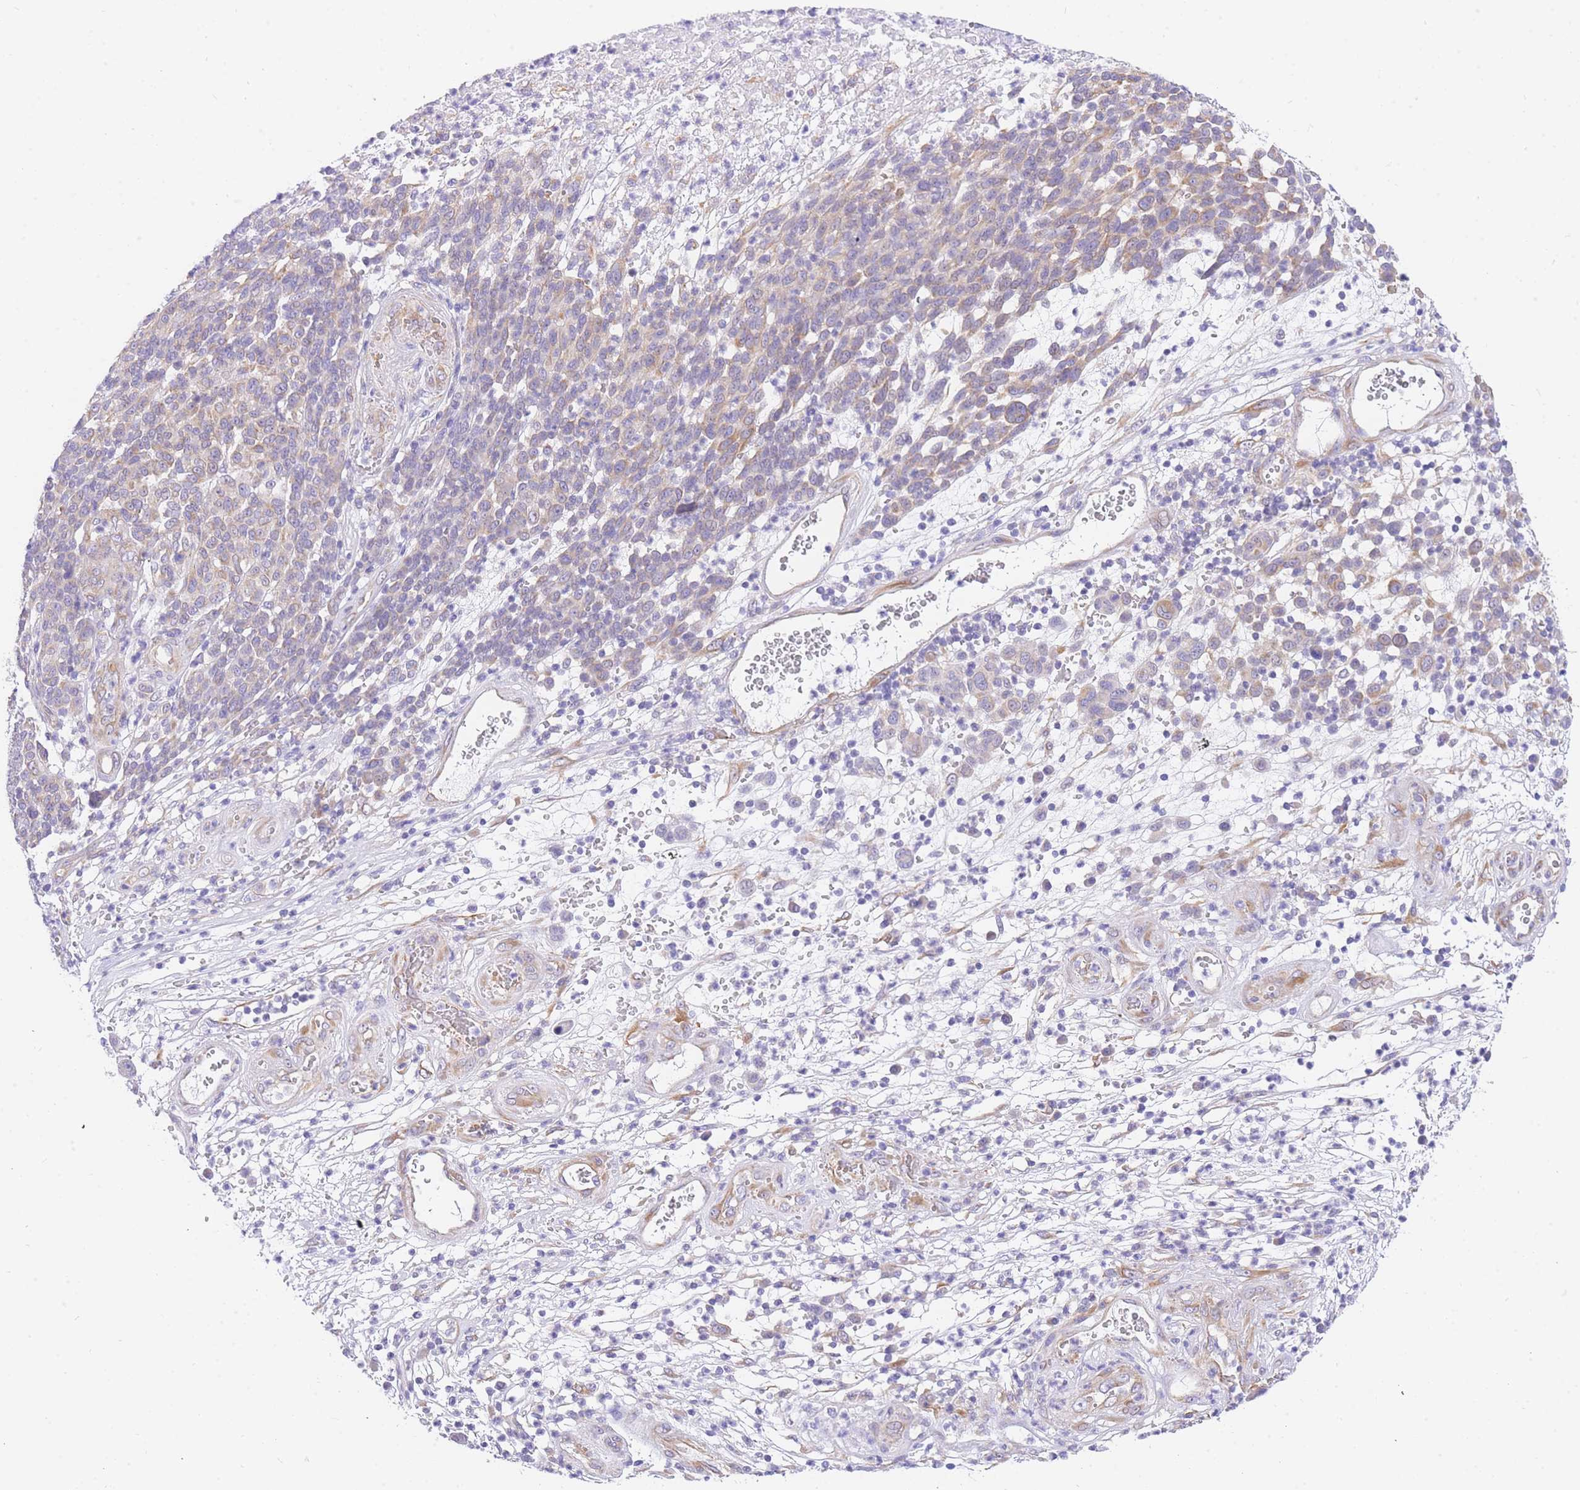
{"staining": {"intensity": "weak", "quantity": "<25%", "location": "cytoplasmic/membranous"}, "tissue": "melanoma", "cell_type": "Tumor cells", "image_type": "cancer", "snomed": [{"axis": "morphology", "description": "Malignant melanoma, NOS"}, {"axis": "topography", "description": "Skin"}], "caption": "Human malignant melanoma stained for a protein using immunohistochemistry shows no positivity in tumor cells.", "gene": "SRSF12", "patient": {"sex": "male", "age": 49}}